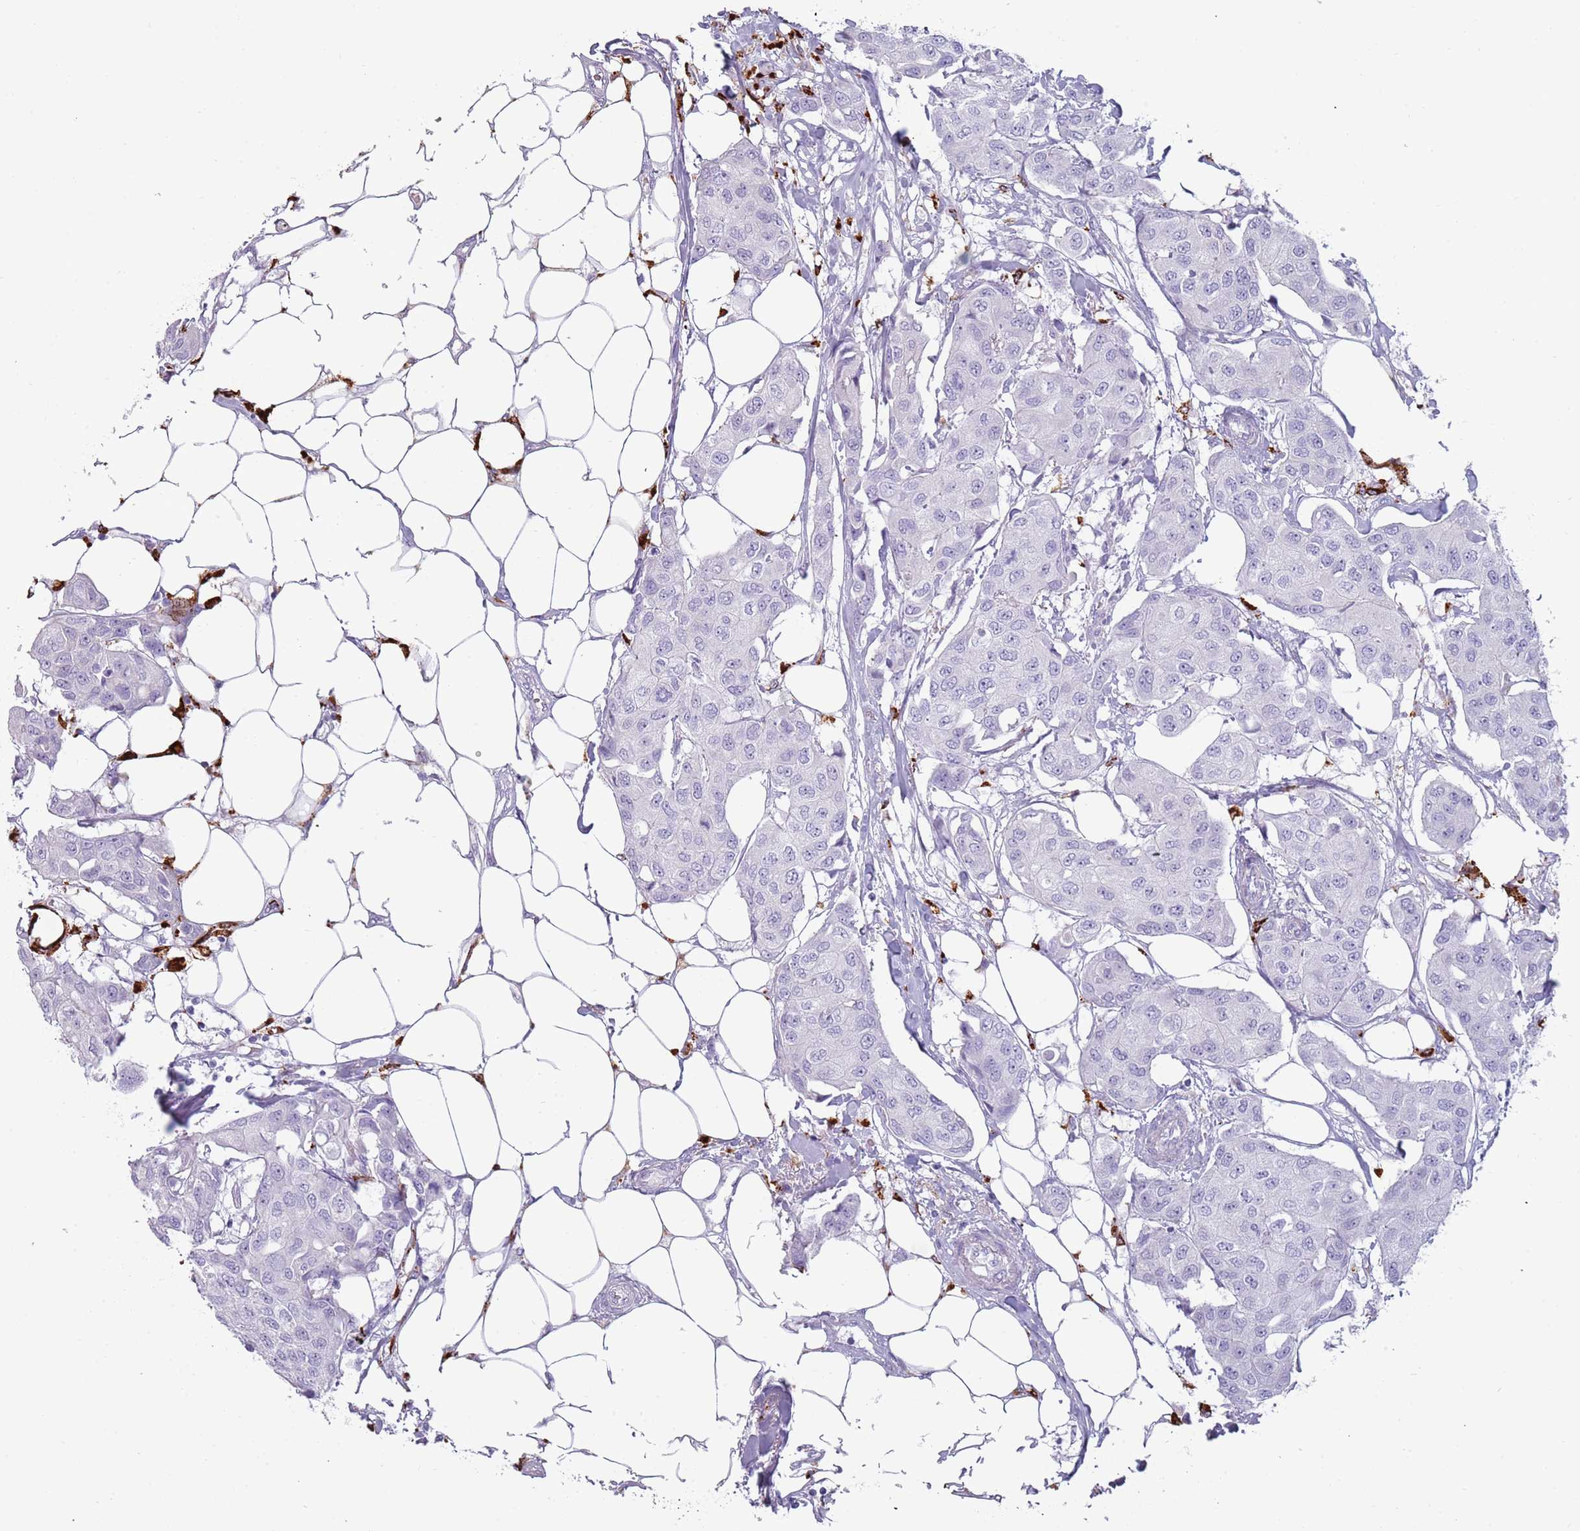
{"staining": {"intensity": "negative", "quantity": "none", "location": "none"}, "tissue": "breast cancer", "cell_type": "Tumor cells", "image_type": "cancer", "snomed": [{"axis": "morphology", "description": "Duct carcinoma"}, {"axis": "topography", "description": "Breast"}, {"axis": "topography", "description": "Lymph node"}], "caption": "An image of breast invasive ductal carcinoma stained for a protein demonstrates no brown staining in tumor cells. (Immunohistochemistry (ihc), brightfield microscopy, high magnification).", "gene": "NWD2", "patient": {"sex": "female", "age": 80}}